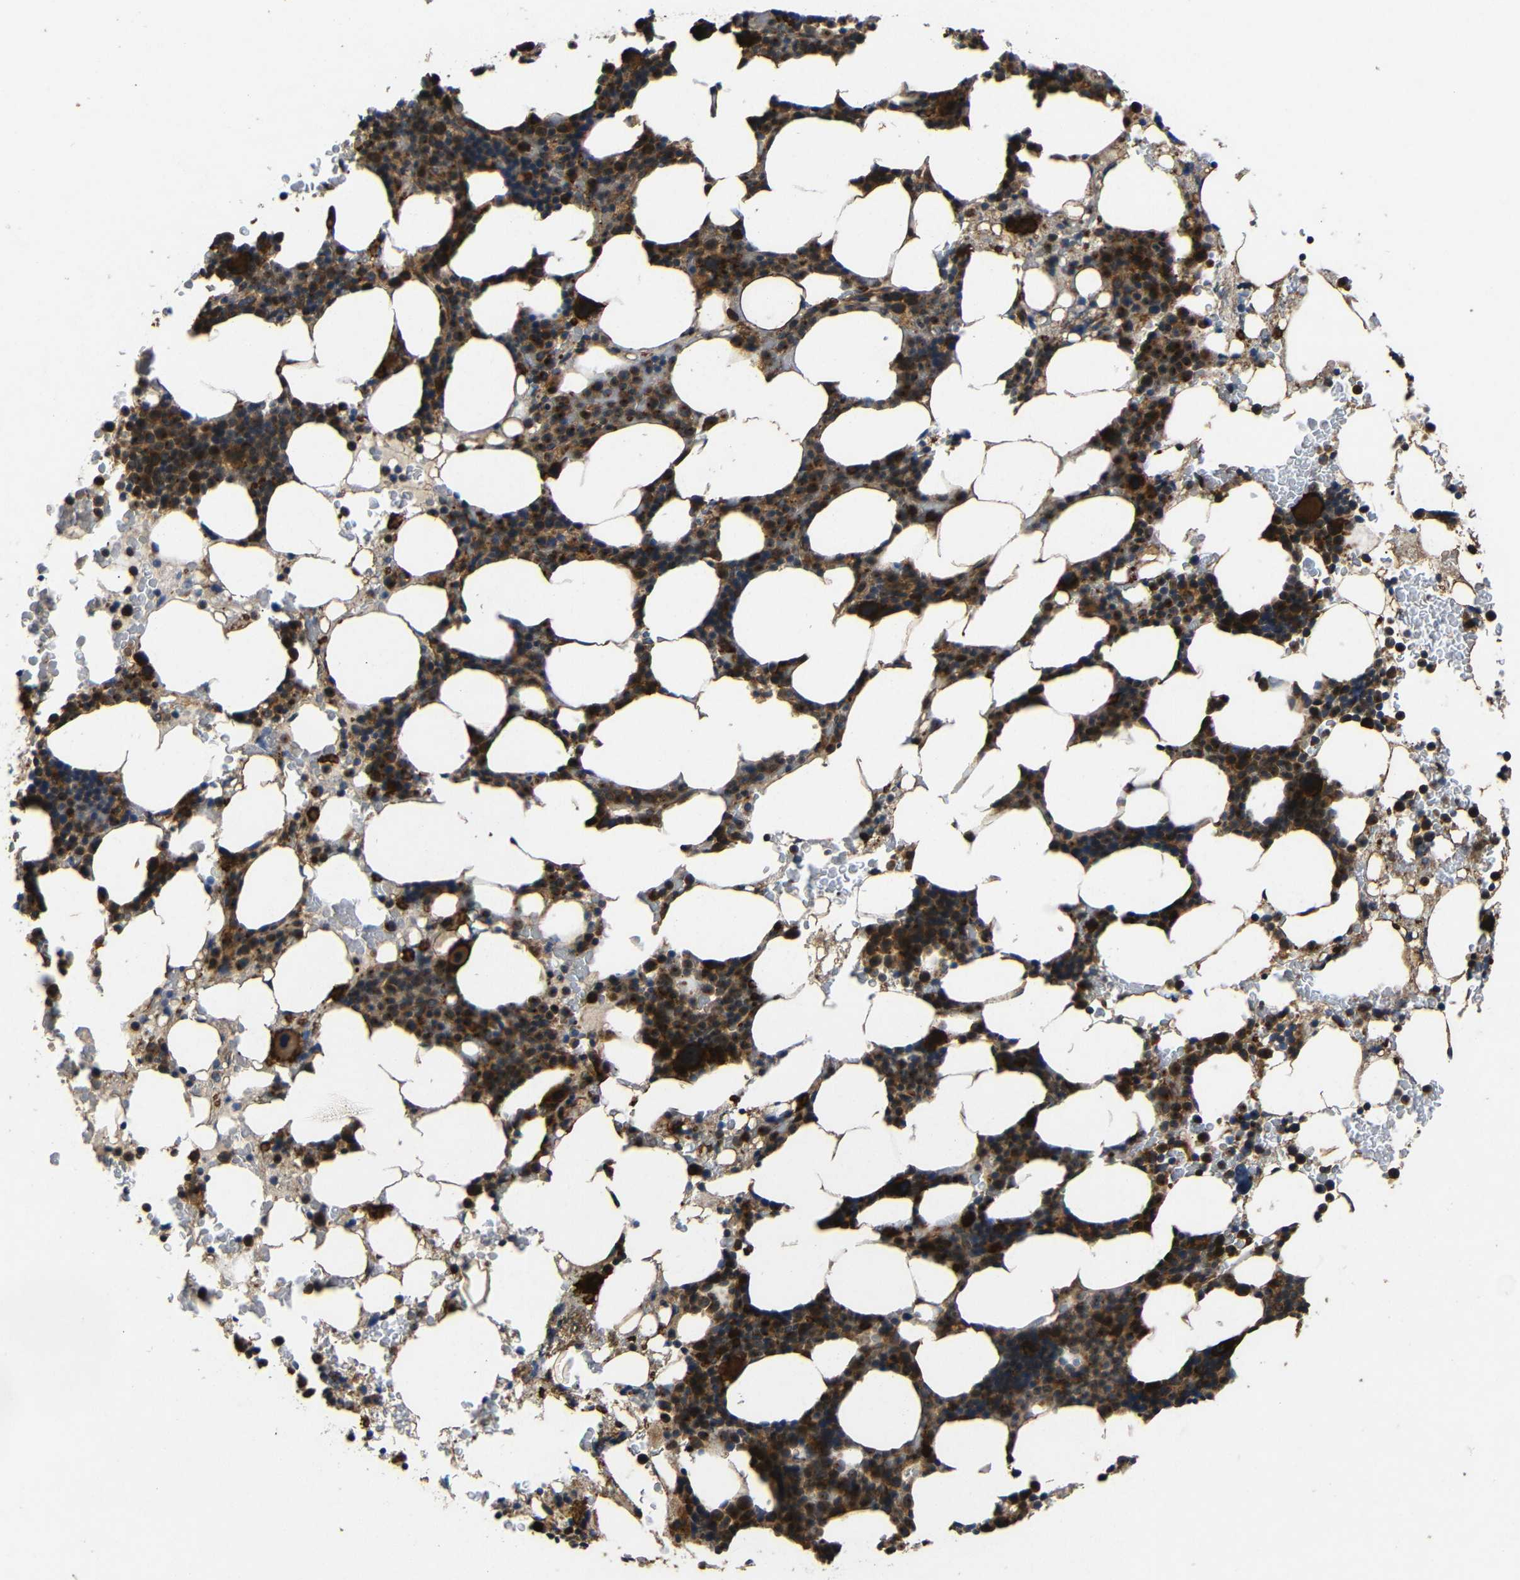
{"staining": {"intensity": "strong", "quantity": "25%-75%", "location": "cytoplasmic/membranous"}, "tissue": "bone marrow", "cell_type": "Hematopoietic cells", "image_type": "normal", "snomed": [{"axis": "morphology", "description": "Normal tissue, NOS"}, {"axis": "morphology", "description": "Inflammation, NOS"}, {"axis": "topography", "description": "Bone marrow"}], "caption": "A brown stain labels strong cytoplasmic/membranous expression of a protein in hematopoietic cells of normal bone marrow.", "gene": "EIF2S1", "patient": {"sex": "female", "age": 84}}